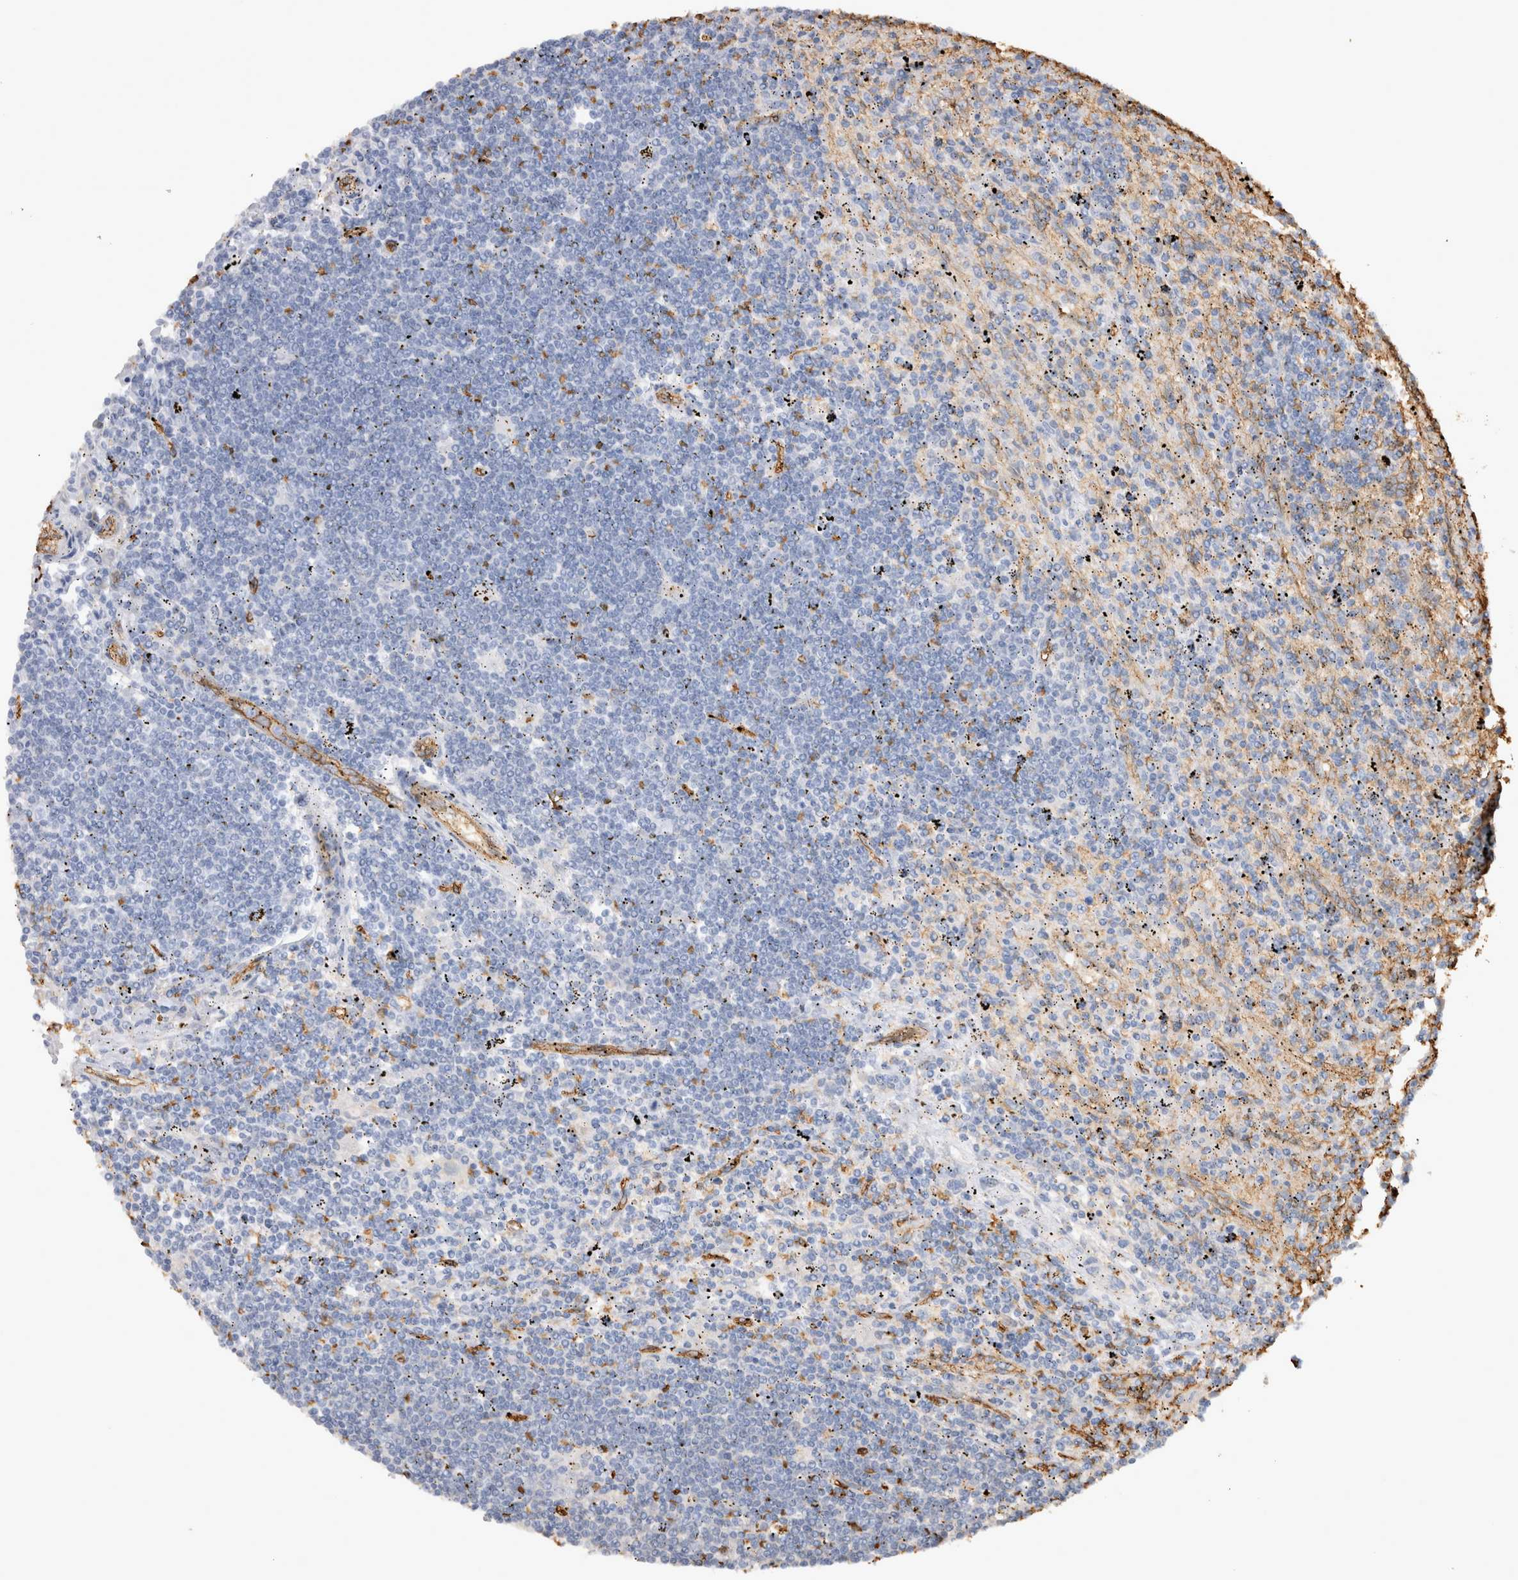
{"staining": {"intensity": "negative", "quantity": "none", "location": "none"}, "tissue": "lymphoma", "cell_type": "Tumor cells", "image_type": "cancer", "snomed": [{"axis": "morphology", "description": "Malignant lymphoma, non-Hodgkin's type, Low grade"}, {"axis": "topography", "description": "Spleen"}], "caption": "Immunohistochemistry (IHC) of human lymphoma exhibits no staining in tumor cells. (DAB (3,3'-diaminobenzidine) IHC with hematoxylin counter stain).", "gene": "IL17RC", "patient": {"sex": "male", "age": 76}}